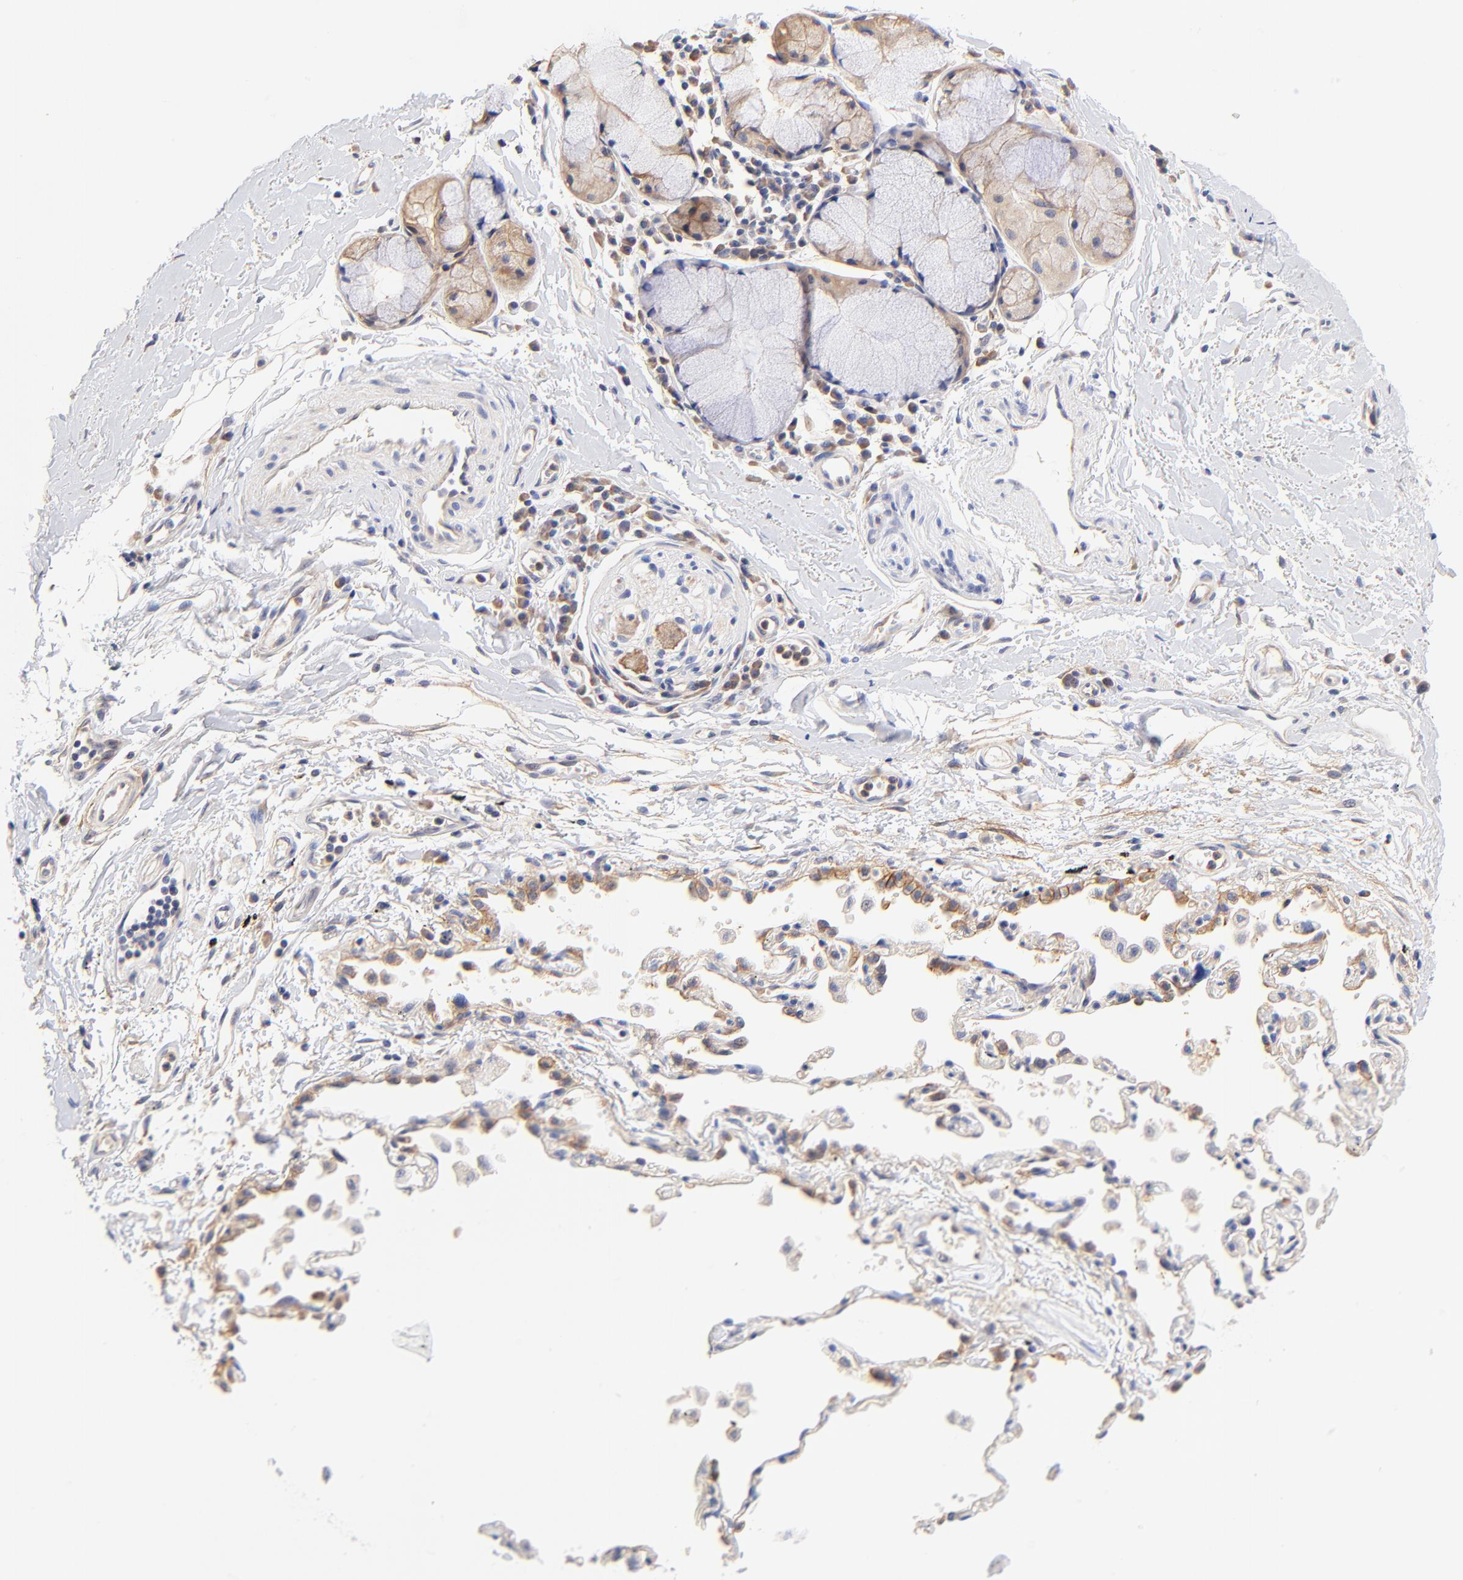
{"staining": {"intensity": "negative", "quantity": "none", "location": "none"}, "tissue": "adipose tissue", "cell_type": "Adipocytes", "image_type": "normal", "snomed": [{"axis": "morphology", "description": "Normal tissue, NOS"}, {"axis": "morphology", "description": "Adenocarcinoma, NOS"}, {"axis": "topography", "description": "Cartilage tissue"}, {"axis": "topography", "description": "Bronchus"}, {"axis": "topography", "description": "Lung"}], "caption": "Immunohistochemistry (IHC) photomicrograph of normal adipose tissue stained for a protein (brown), which reveals no staining in adipocytes.", "gene": "PTK7", "patient": {"sex": "female", "age": 67}}